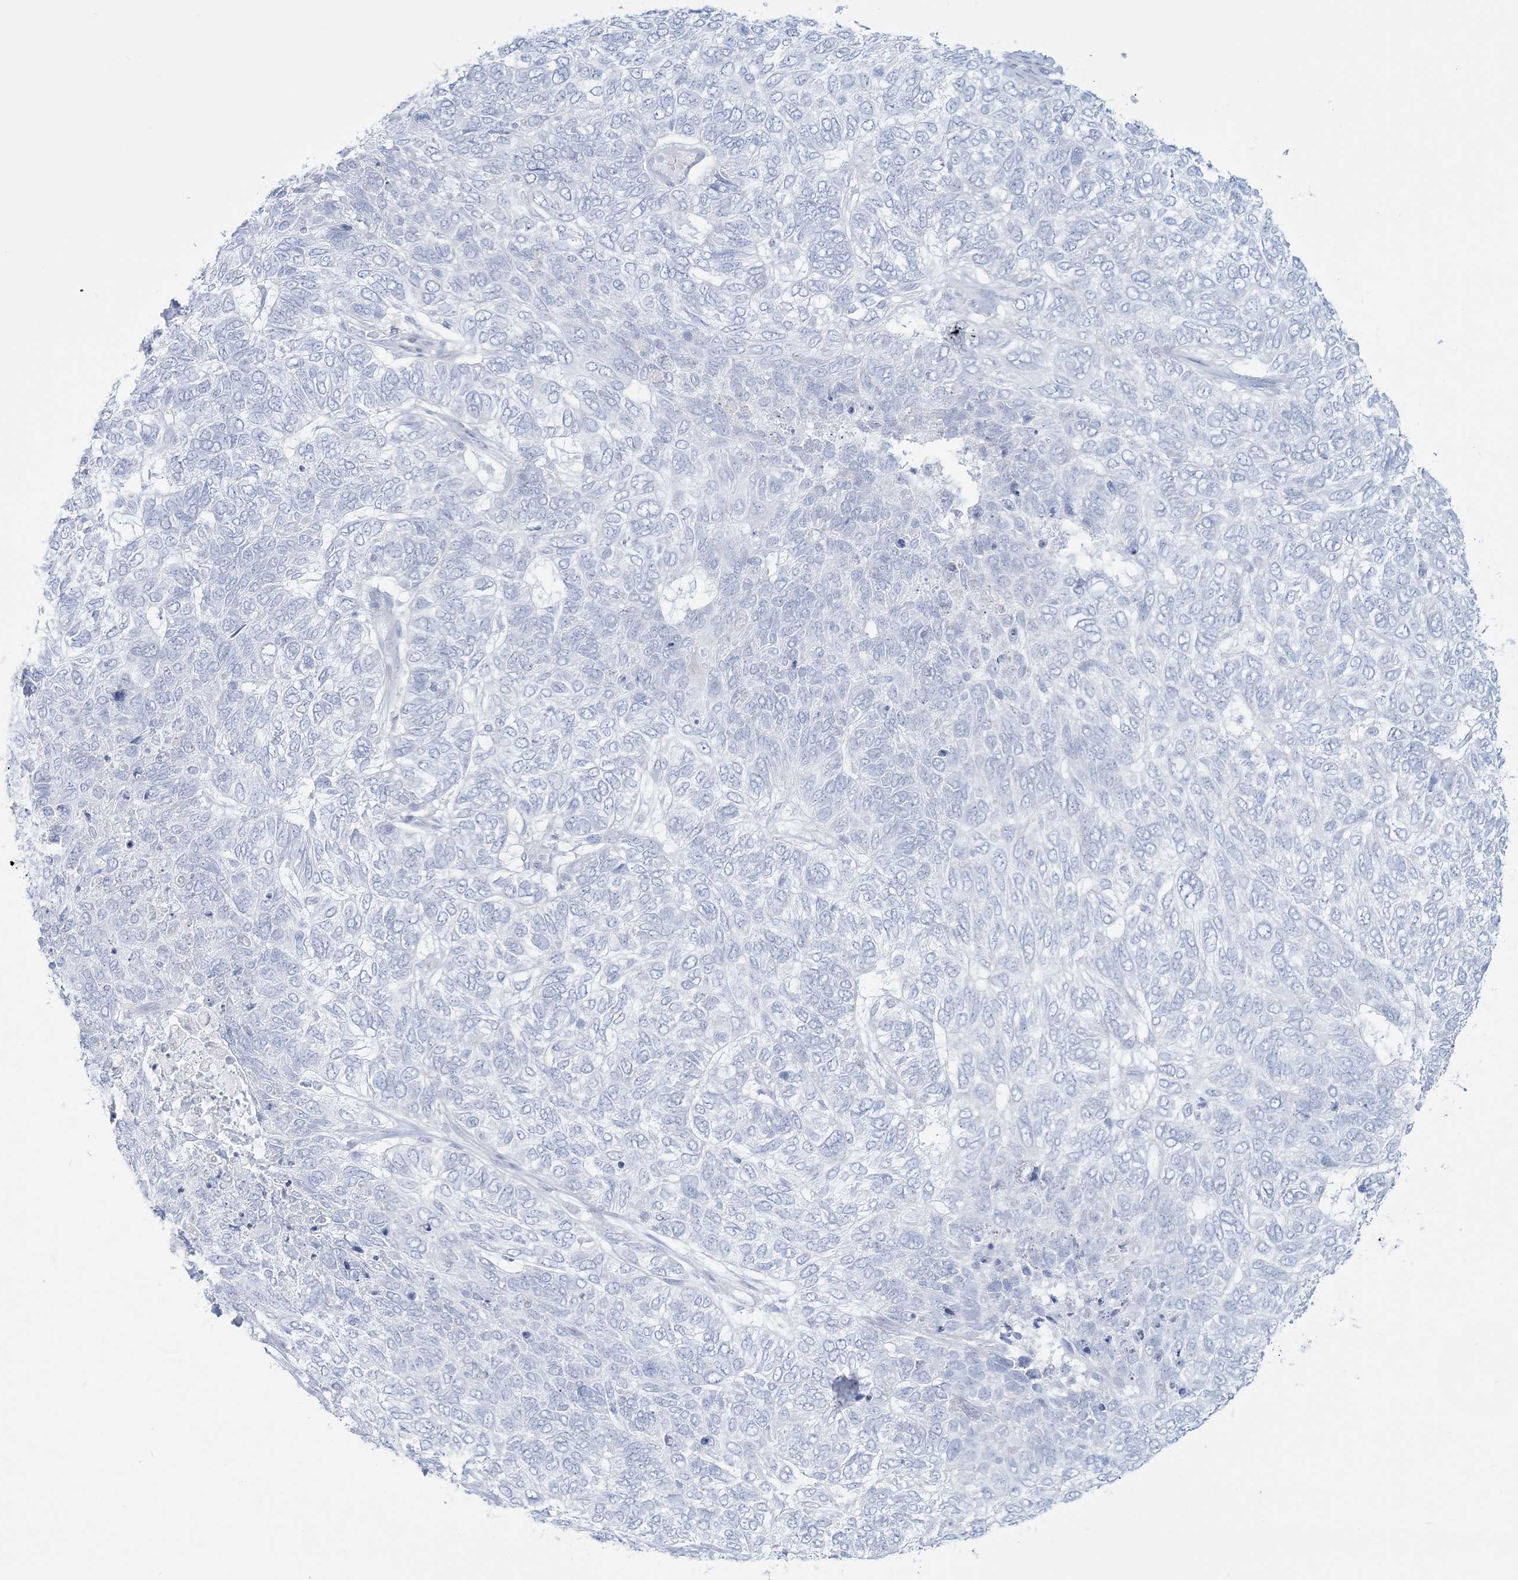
{"staining": {"intensity": "negative", "quantity": "none", "location": "none"}, "tissue": "skin cancer", "cell_type": "Tumor cells", "image_type": "cancer", "snomed": [{"axis": "morphology", "description": "Basal cell carcinoma"}, {"axis": "topography", "description": "Skin"}], "caption": "Tumor cells are negative for protein expression in human skin cancer (basal cell carcinoma).", "gene": "ADGB", "patient": {"sex": "female", "age": 65}}